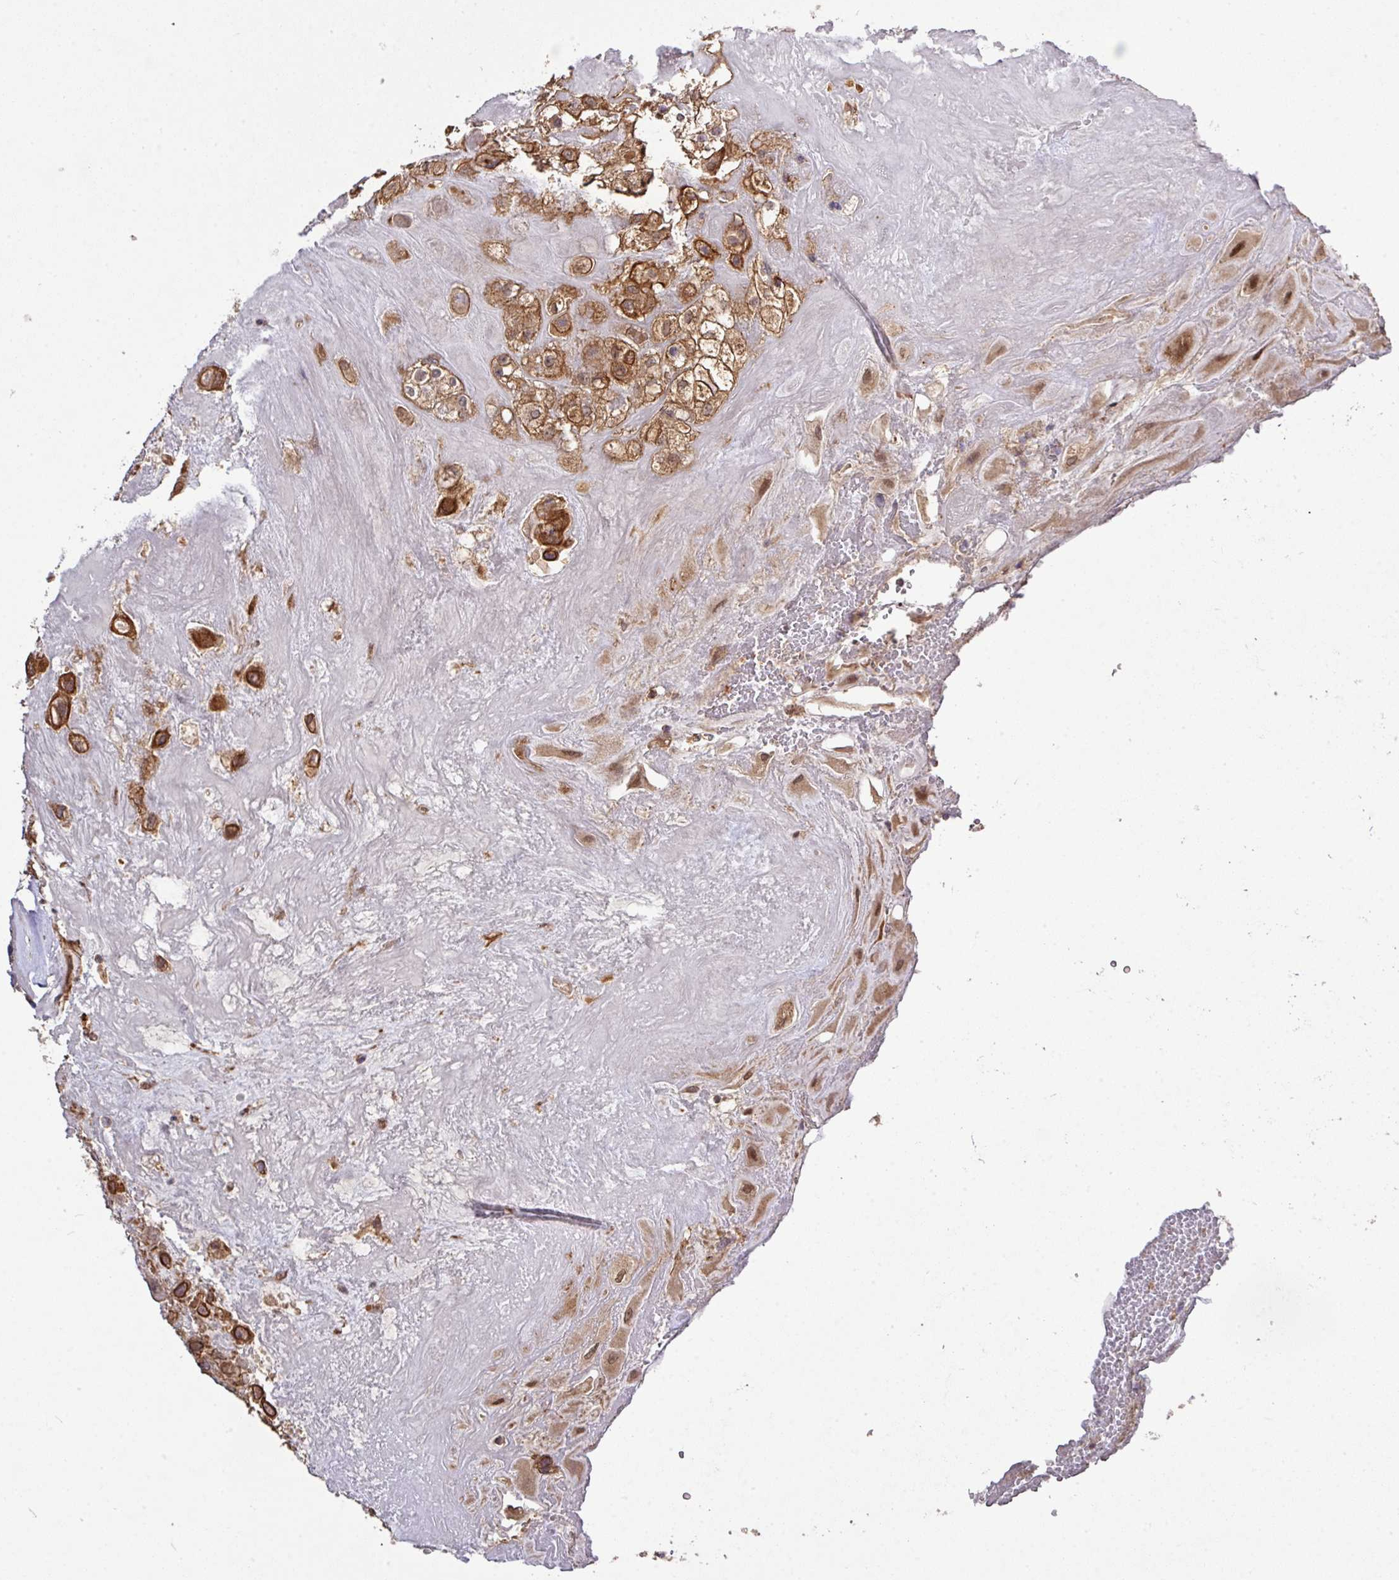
{"staining": {"intensity": "strong", "quantity": ">75%", "location": "cytoplasmic/membranous"}, "tissue": "placenta", "cell_type": "Decidual cells", "image_type": "normal", "snomed": [{"axis": "morphology", "description": "Normal tissue, NOS"}, {"axis": "topography", "description": "Placenta"}], "caption": "Immunohistochemistry (IHC) image of benign human placenta stained for a protein (brown), which exhibits high levels of strong cytoplasmic/membranous expression in about >75% of decidual cells.", "gene": "ARPIN", "patient": {"sex": "female", "age": 32}}